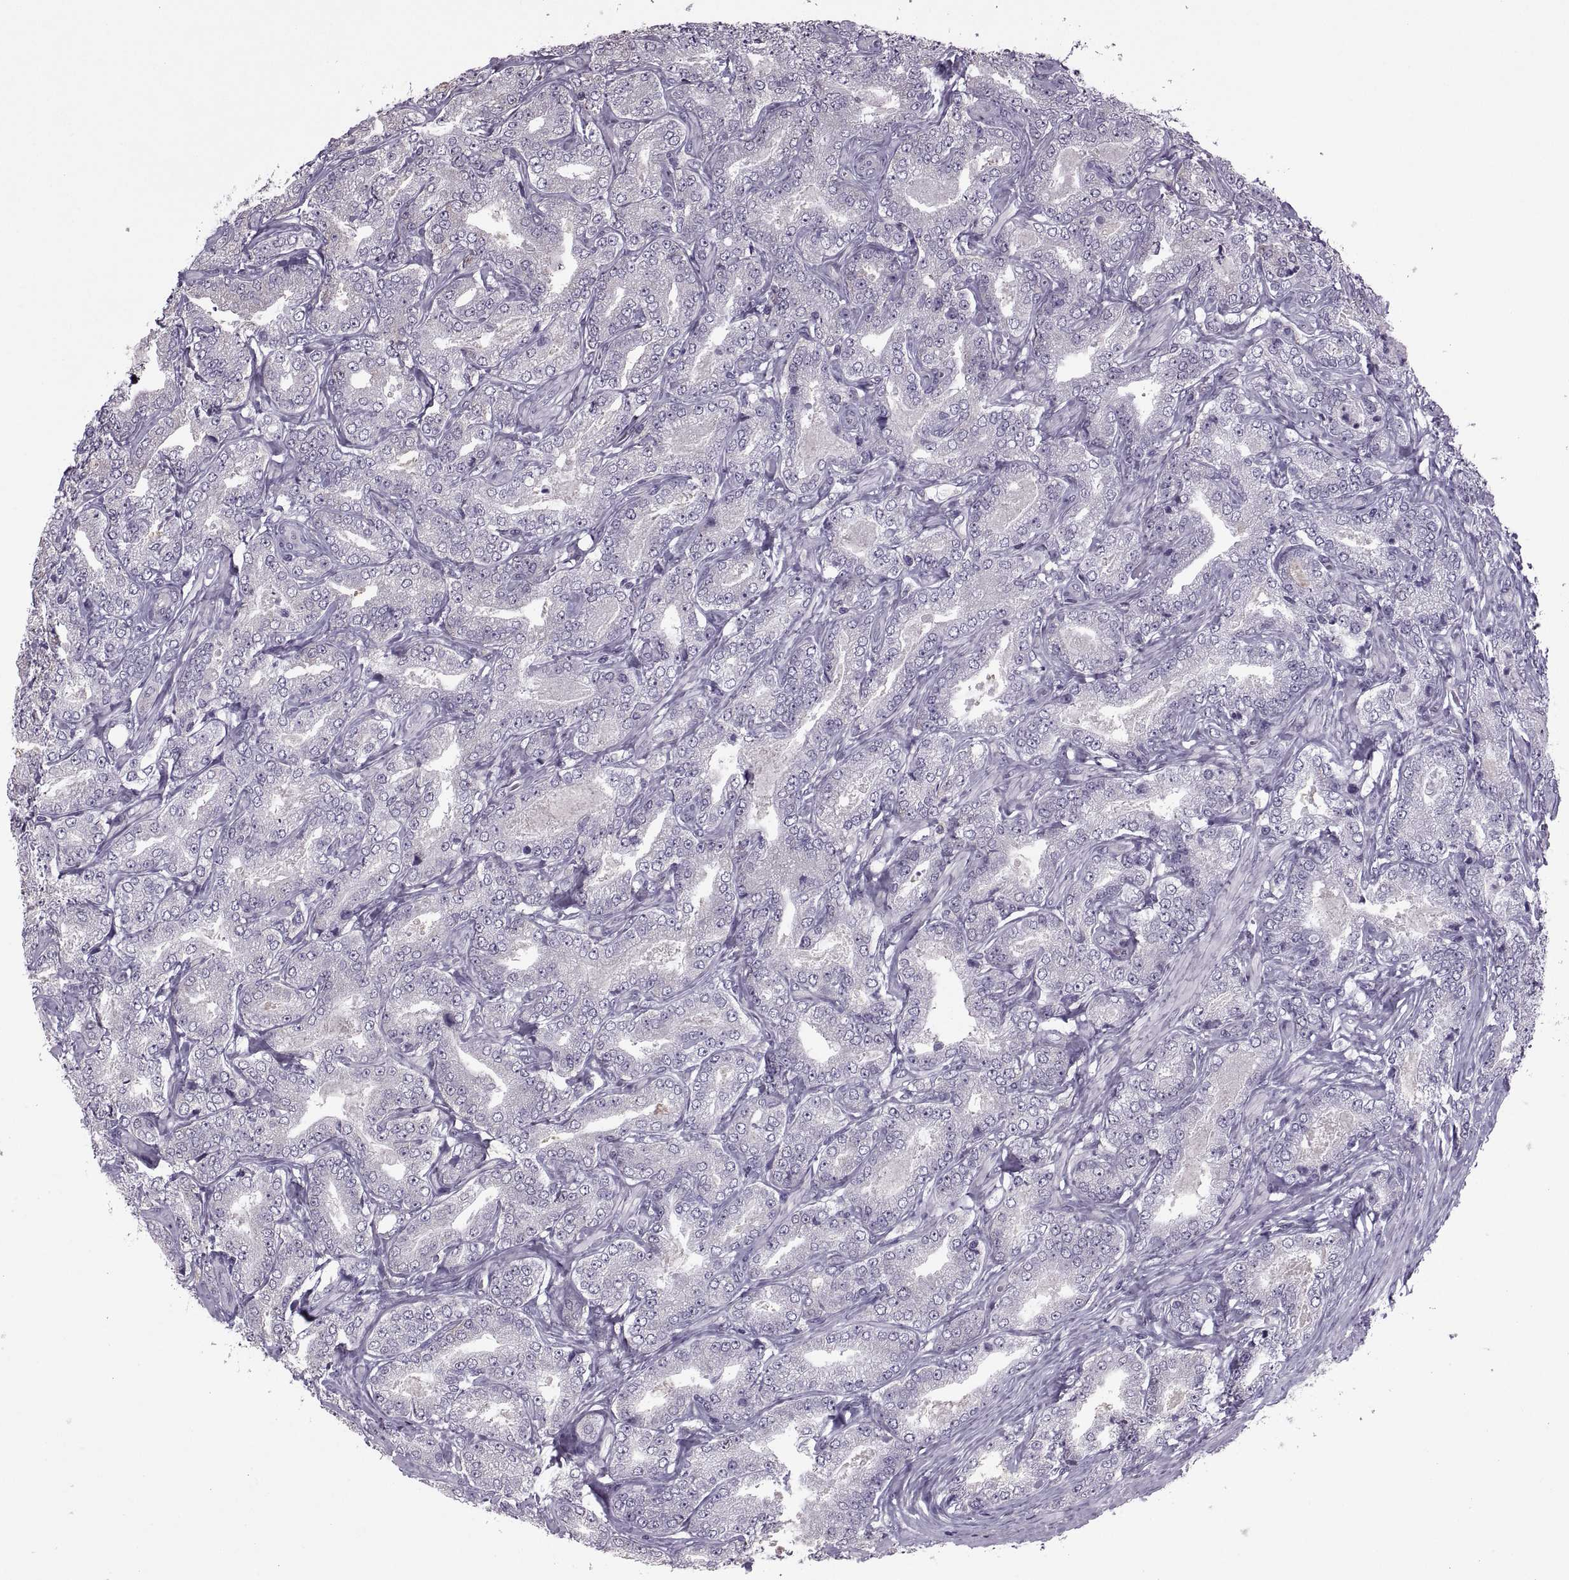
{"staining": {"intensity": "negative", "quantity": "none", "location": "none"}, "tissue": "prostate cancer", "cell_type": "Tumor cells", "image_type": "cancer", "snomed": [{"axis": "morphology", "description": "Adenocarcinoma, NOS"}, {"axis": "topography", "description": "Prostate"}], "caption": "Immunohistochemical staining of prostate adenocarcinoma exhibits no significant expression in tumor cells. (IHC, brightfield microscopy, high magnification).", "gene": "PABPC1", "patient": {"sex": "male", "age": 64}}